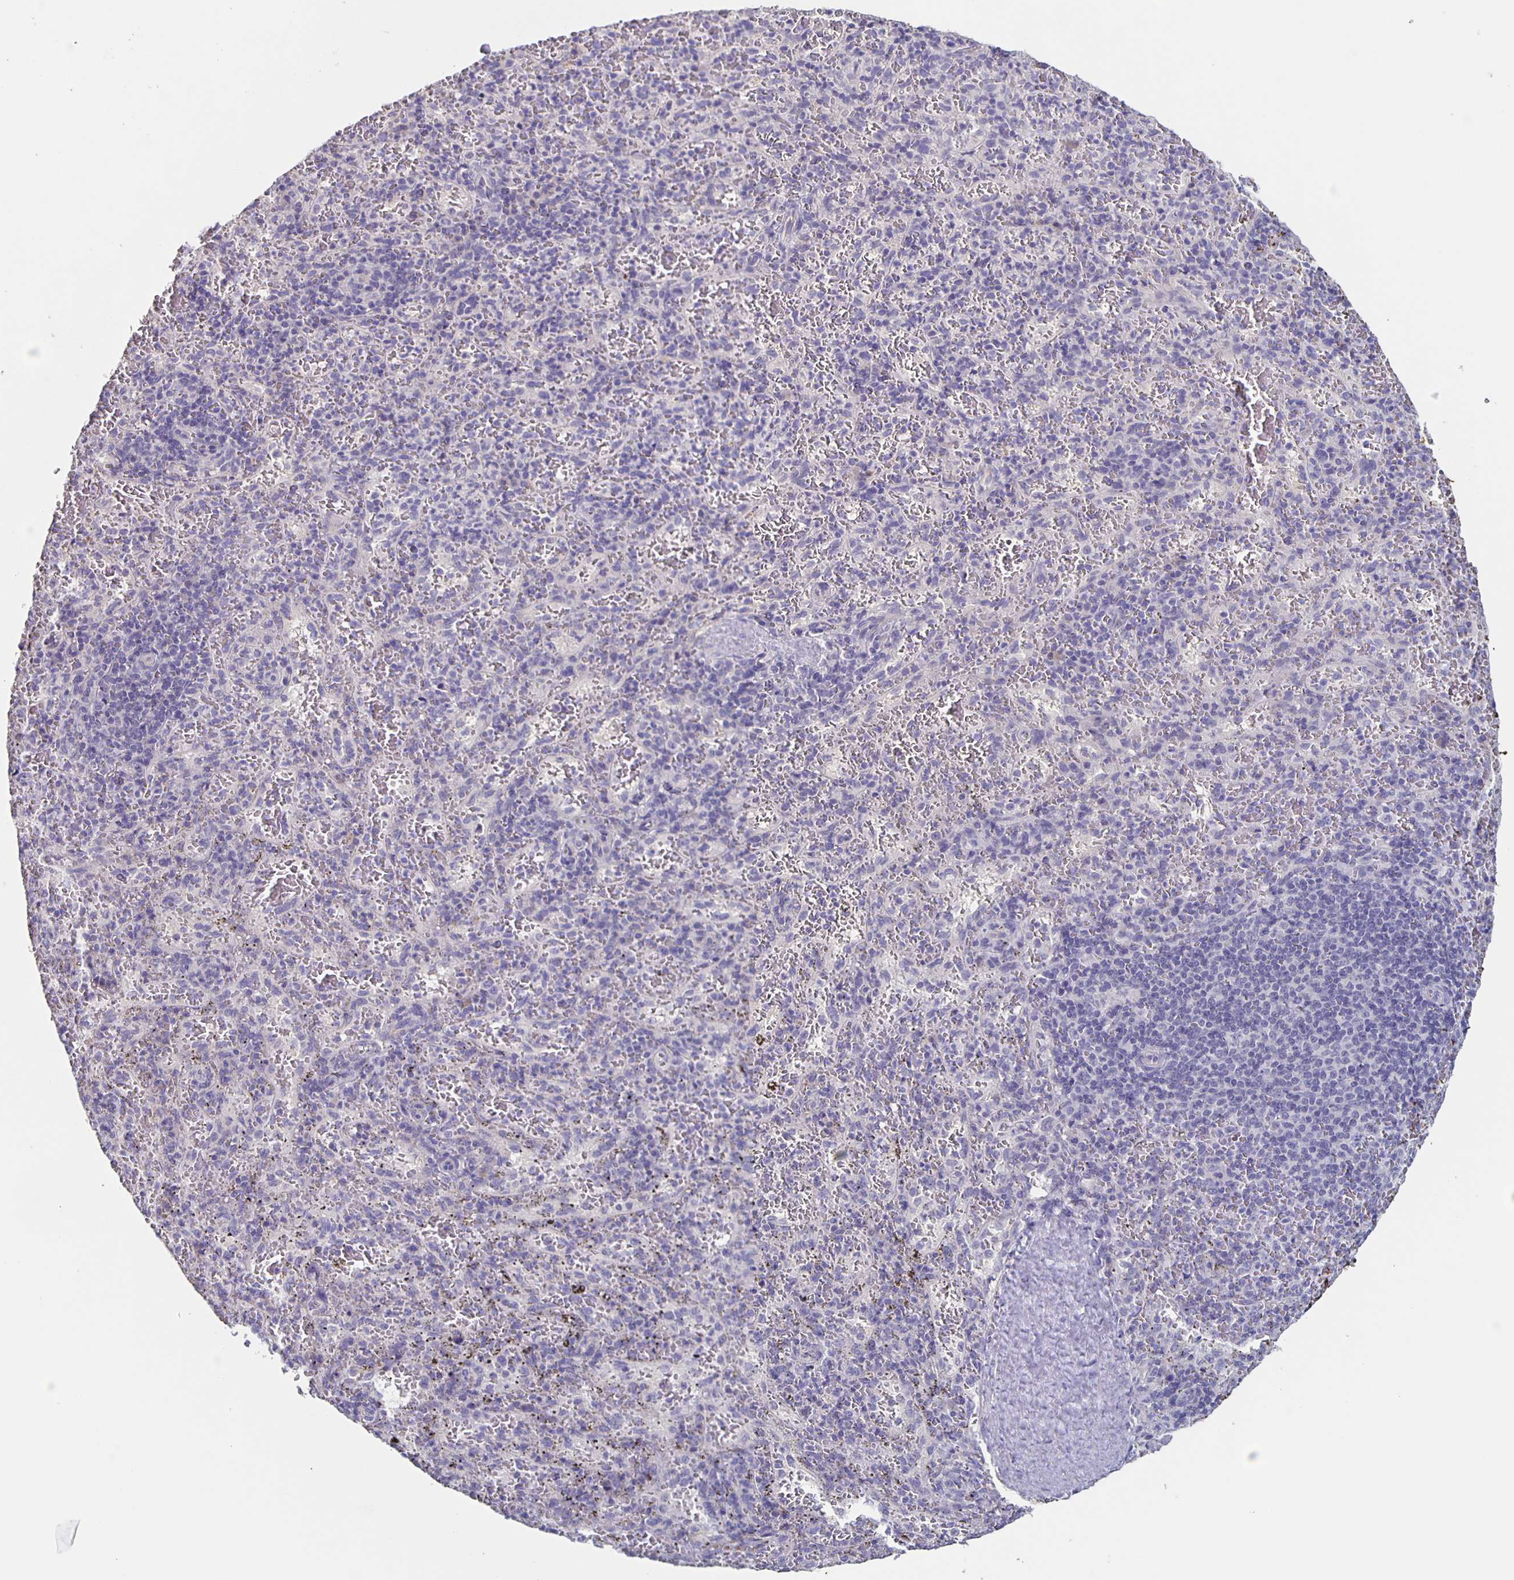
{"staining": {"intensity": "negative", "quantity": "none", "location": "none"}, "tissue": "spleen", "cell_type": "Cells in red pulp", "image_type": "normal", "snomed": [{"axis": "morphology", "description": "Normal tissue, NOS"}, {"axis": "topography", "description": "Spleen"}], "caption": "An IHC histopathology image of unremarkable spleen is shown. There is no staining in cells in red pulp of spleen. Brightfield microscopy of immunohistochemistry (IHC) stained with DAB (brown) and hematoxylin (blue), captured at high magnification.", "gene": "CACNA2D2", "patient": {"sex": "male", "age": 57}}